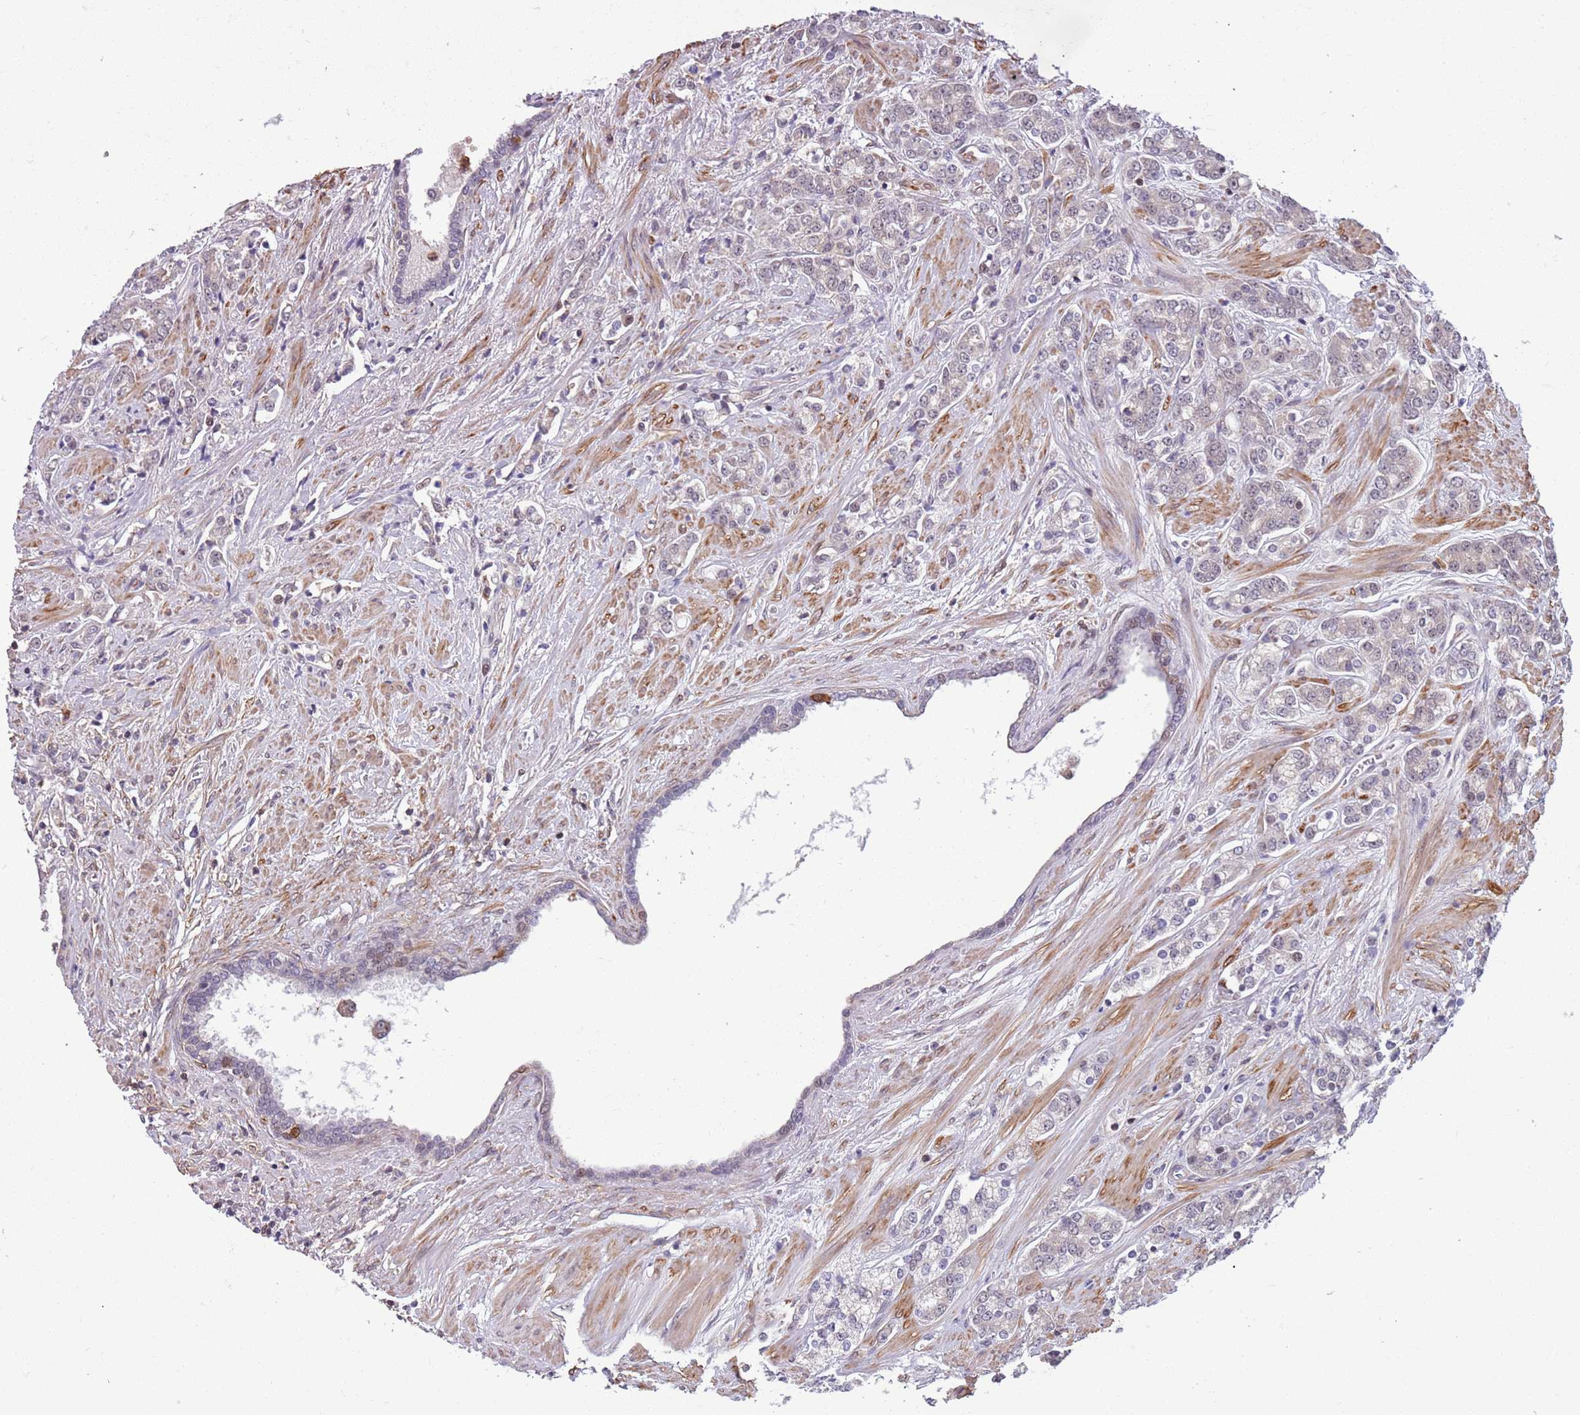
{"staining": {"intensity": "negative", "quantity": "none", "location": "none"}, "tissue": "prostate cancer", "cell_type": "Tumor cells", "image_type": "cancer", "snomed": [{"axis": "morphology", "description": "Adenocarcinoma, High grade"}, {"axis": "topography", "description": "Prostate"}], "caption": "DAB immunohistochemical staining of high-grade adenocarcinoma (prostate) reveals no significant expression in tumor cells. (Brightfield microscopy of DAB IHC at high magnification).", "gene": "JAML", "patient": {"sex": "male", "age": 62}}